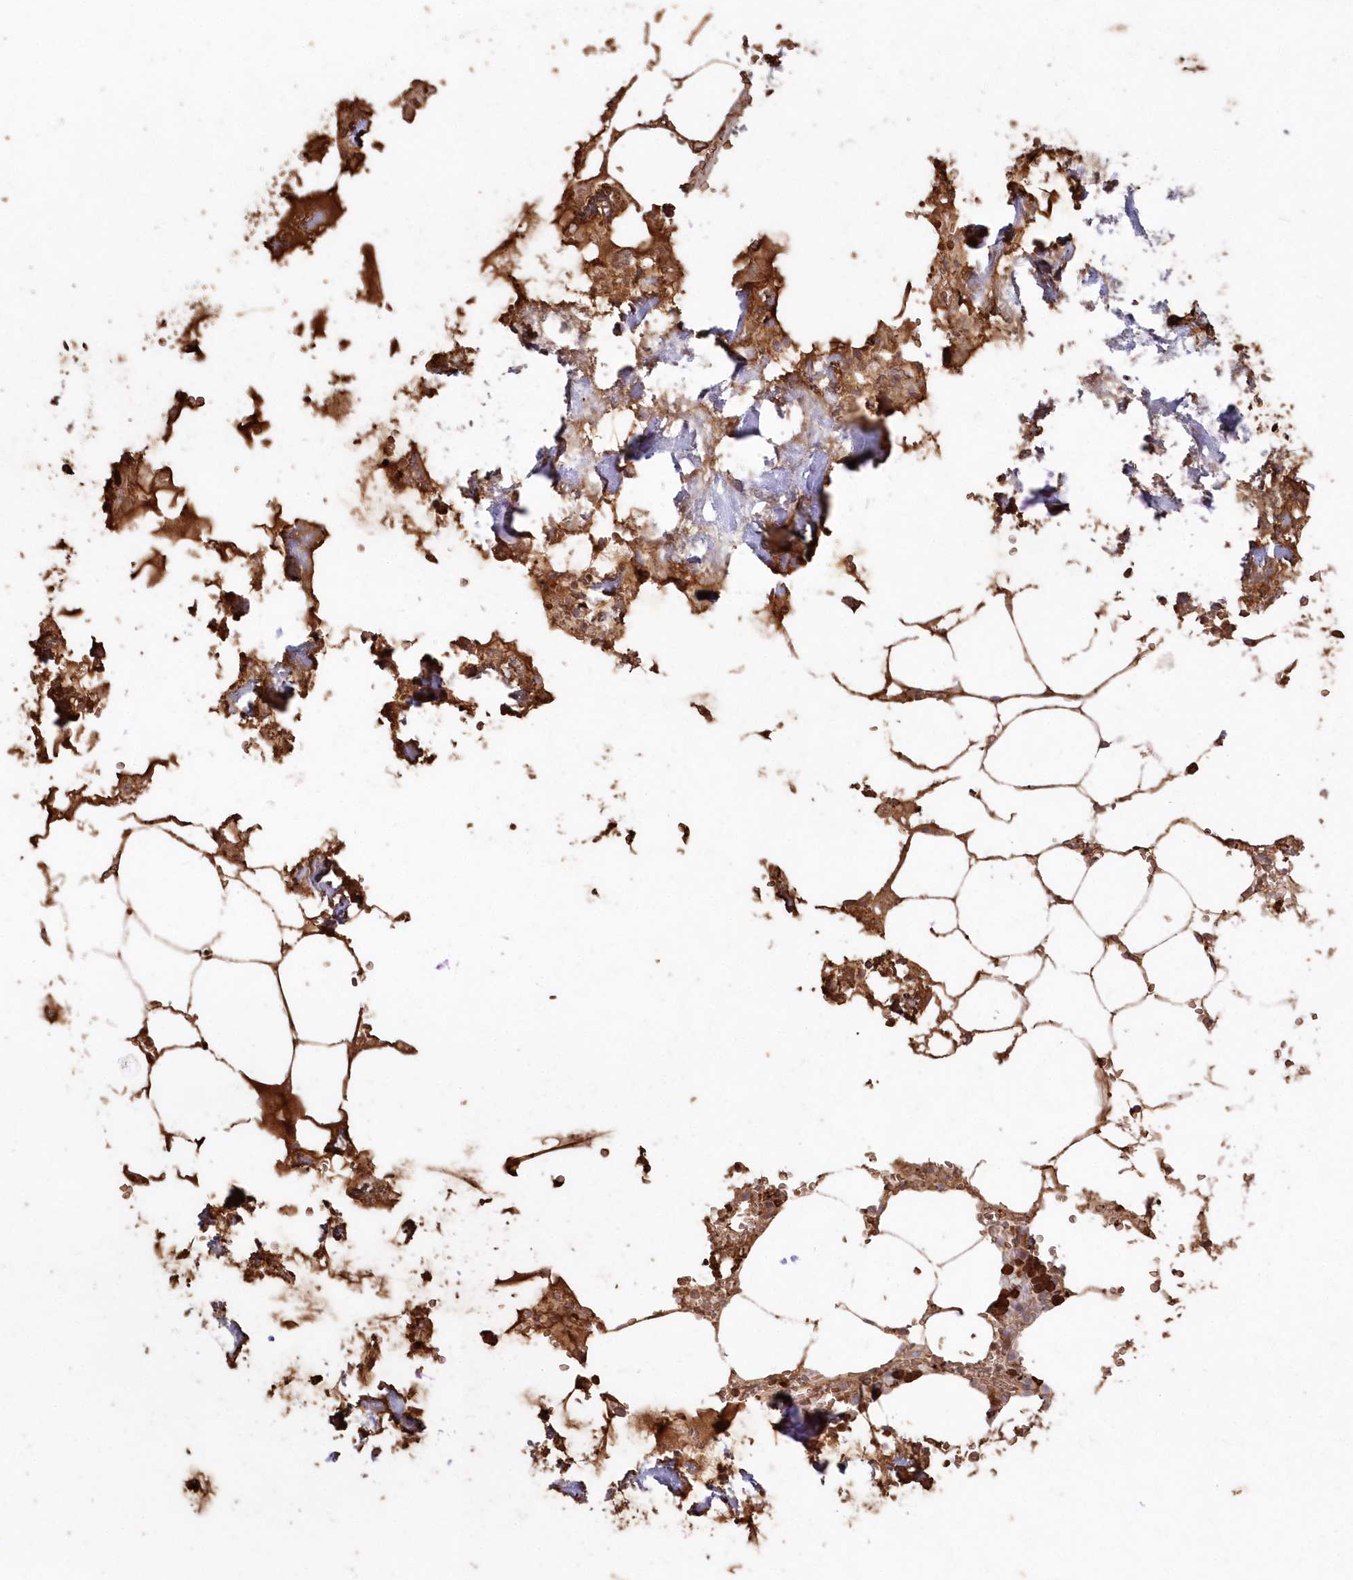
{"staining": {"intensity": "moderate", "quantity": ">75%", "location": "cytoplasmic/membranous"}, "tissue": "bone marrow", "cell_type": "Hematopoietic cells", "image_type": "normal", "snomed": [{"axis": "morphology", "description": "Normal tissue, NOS"}, {"axis": "topography", "description": "Bone marrow"}], "caption": "An image of human bone marrow stained for a protein displays moderate cytoplasmic/membranous brown staining in hematopoietic cells. (Brightfield microscopy of DAB IHC at high magnification).", "gene": "SERINC1", "patient": {"sex": "male", "age": 70}}